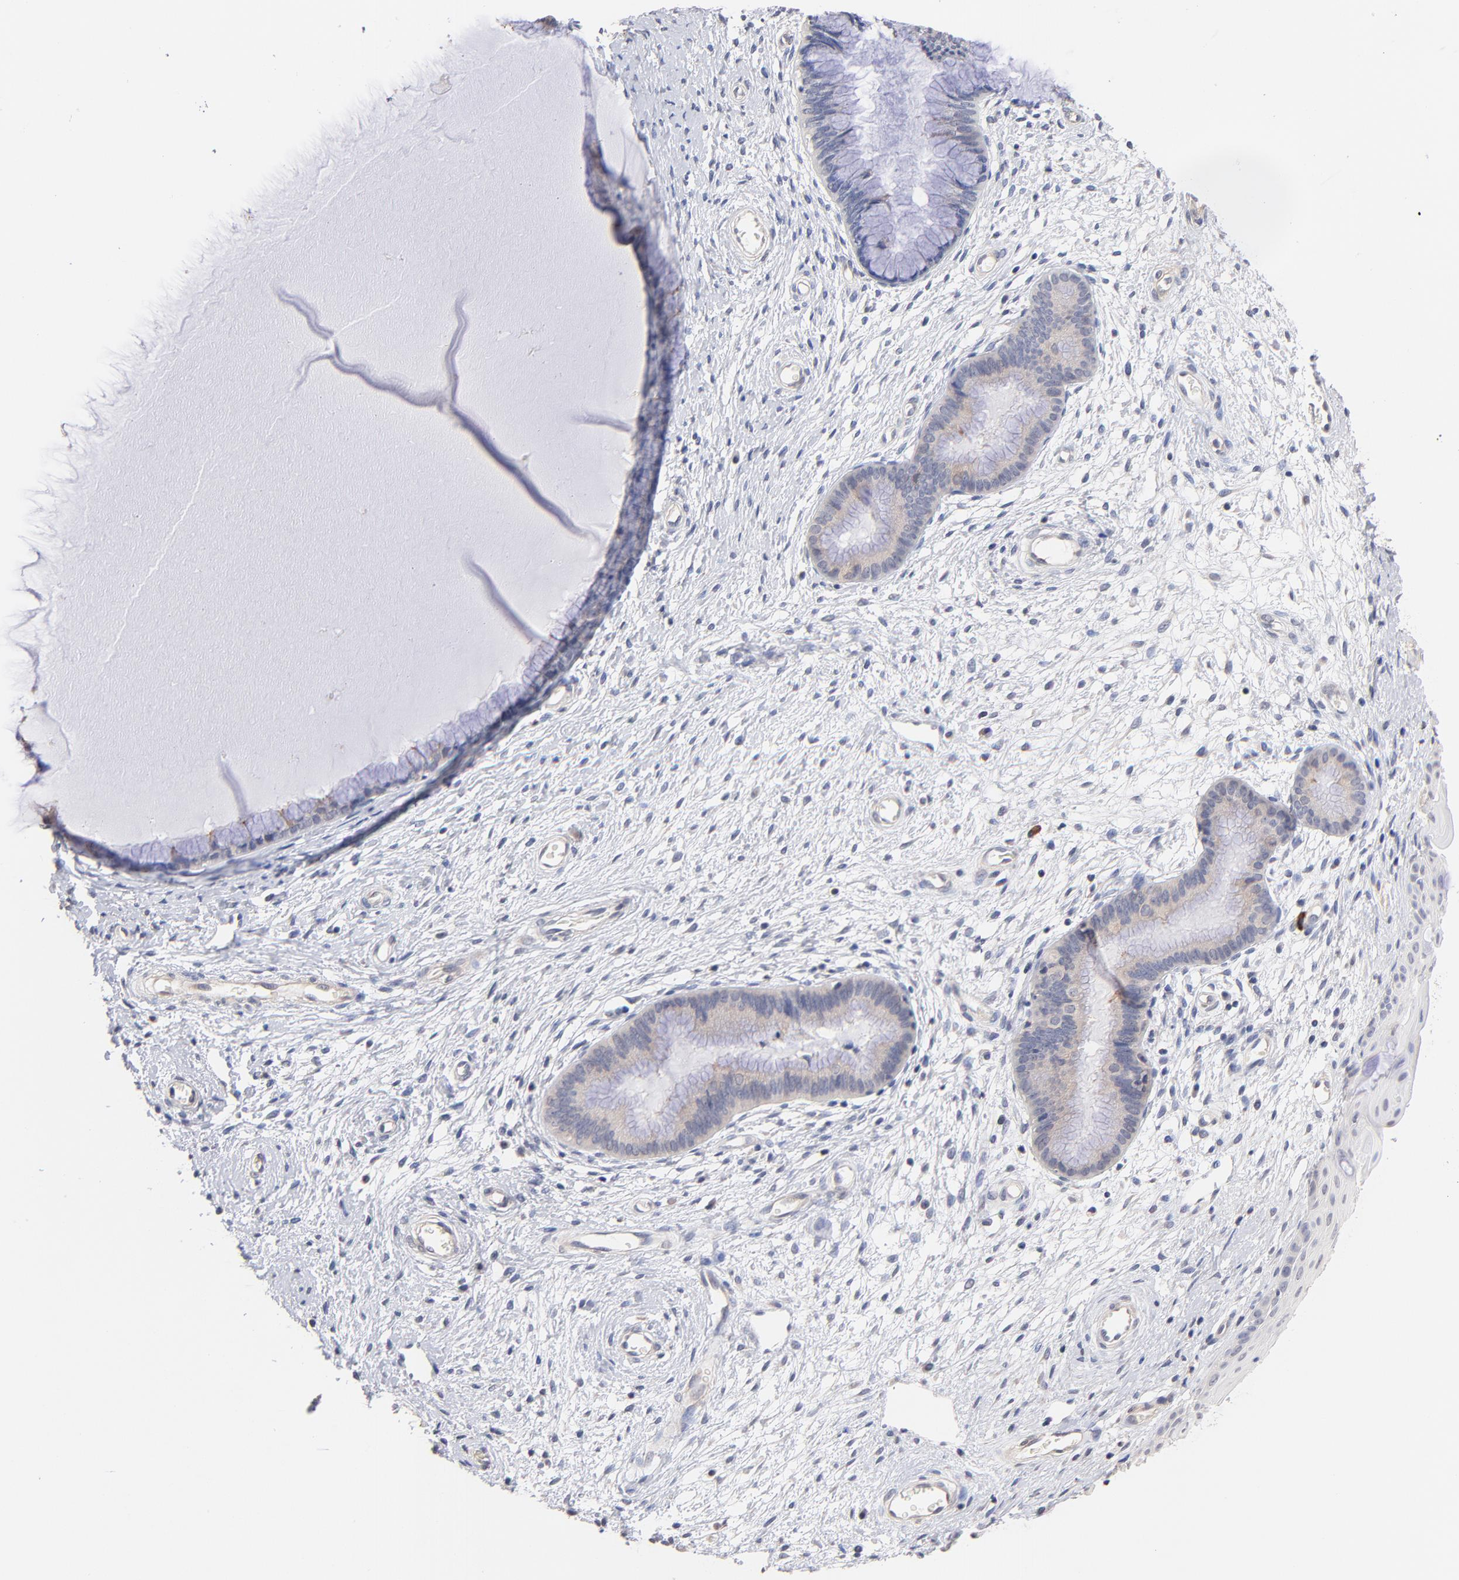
{"staining": {"intensity": "negative", "quantity": "none", "location": "none"}, "tissue": "cervix", "cell_type": "Glandular cells", "image_type": "normal", "snomed": [{"axis": "morphology", "description": "Normal tissue, NOS"}, {"axis": "topography", "description": "Cervix"}], "caption": "An immunohistochemistry photomicrograph of unremarkable cervix is shown. There is no staining in glandular cells of cervix.", "gene": "RIBC2", "patient": {"sex": "female", "age": 55}}